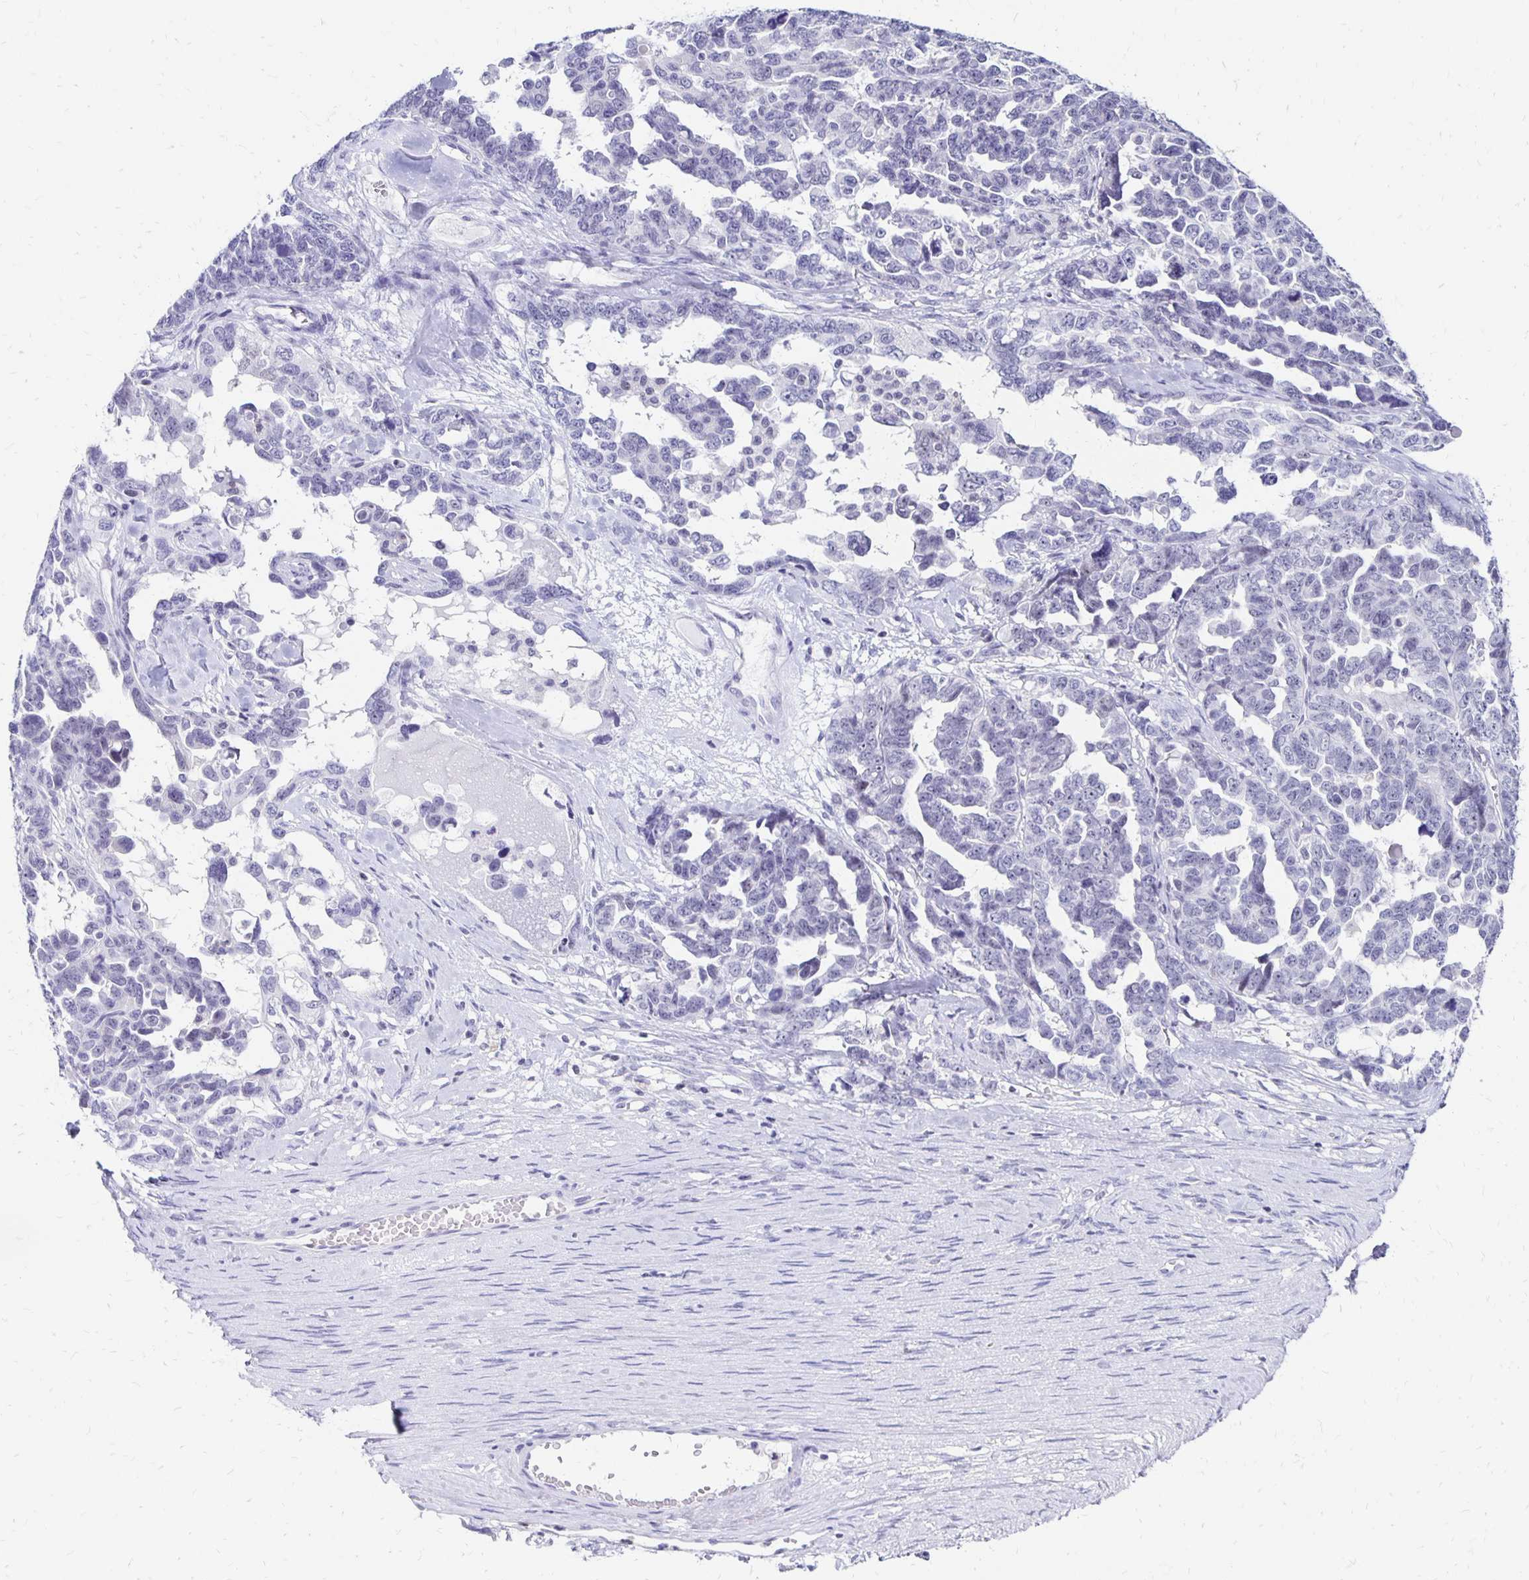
{"staining": {"intensity": "negative", "quantity": "none", "location": "none"}, "tissue": "ovarian cancer", "cell_type": "Tumor cells", "image_type": "cancer", "snomed": [{"axis": "morphology", "description": "Cystadenocarcinoma, serous, NOS"}, {"axis": "topography", "description": "Ovary"}], "caption": "A histopathology image of ovarian cancer (serous cystadenocarcinoma) stained for a protein demonstrates no brown staining in tumor cells.", "gene": "SYT2", "patient": {"sex": "female", "age": 69}}